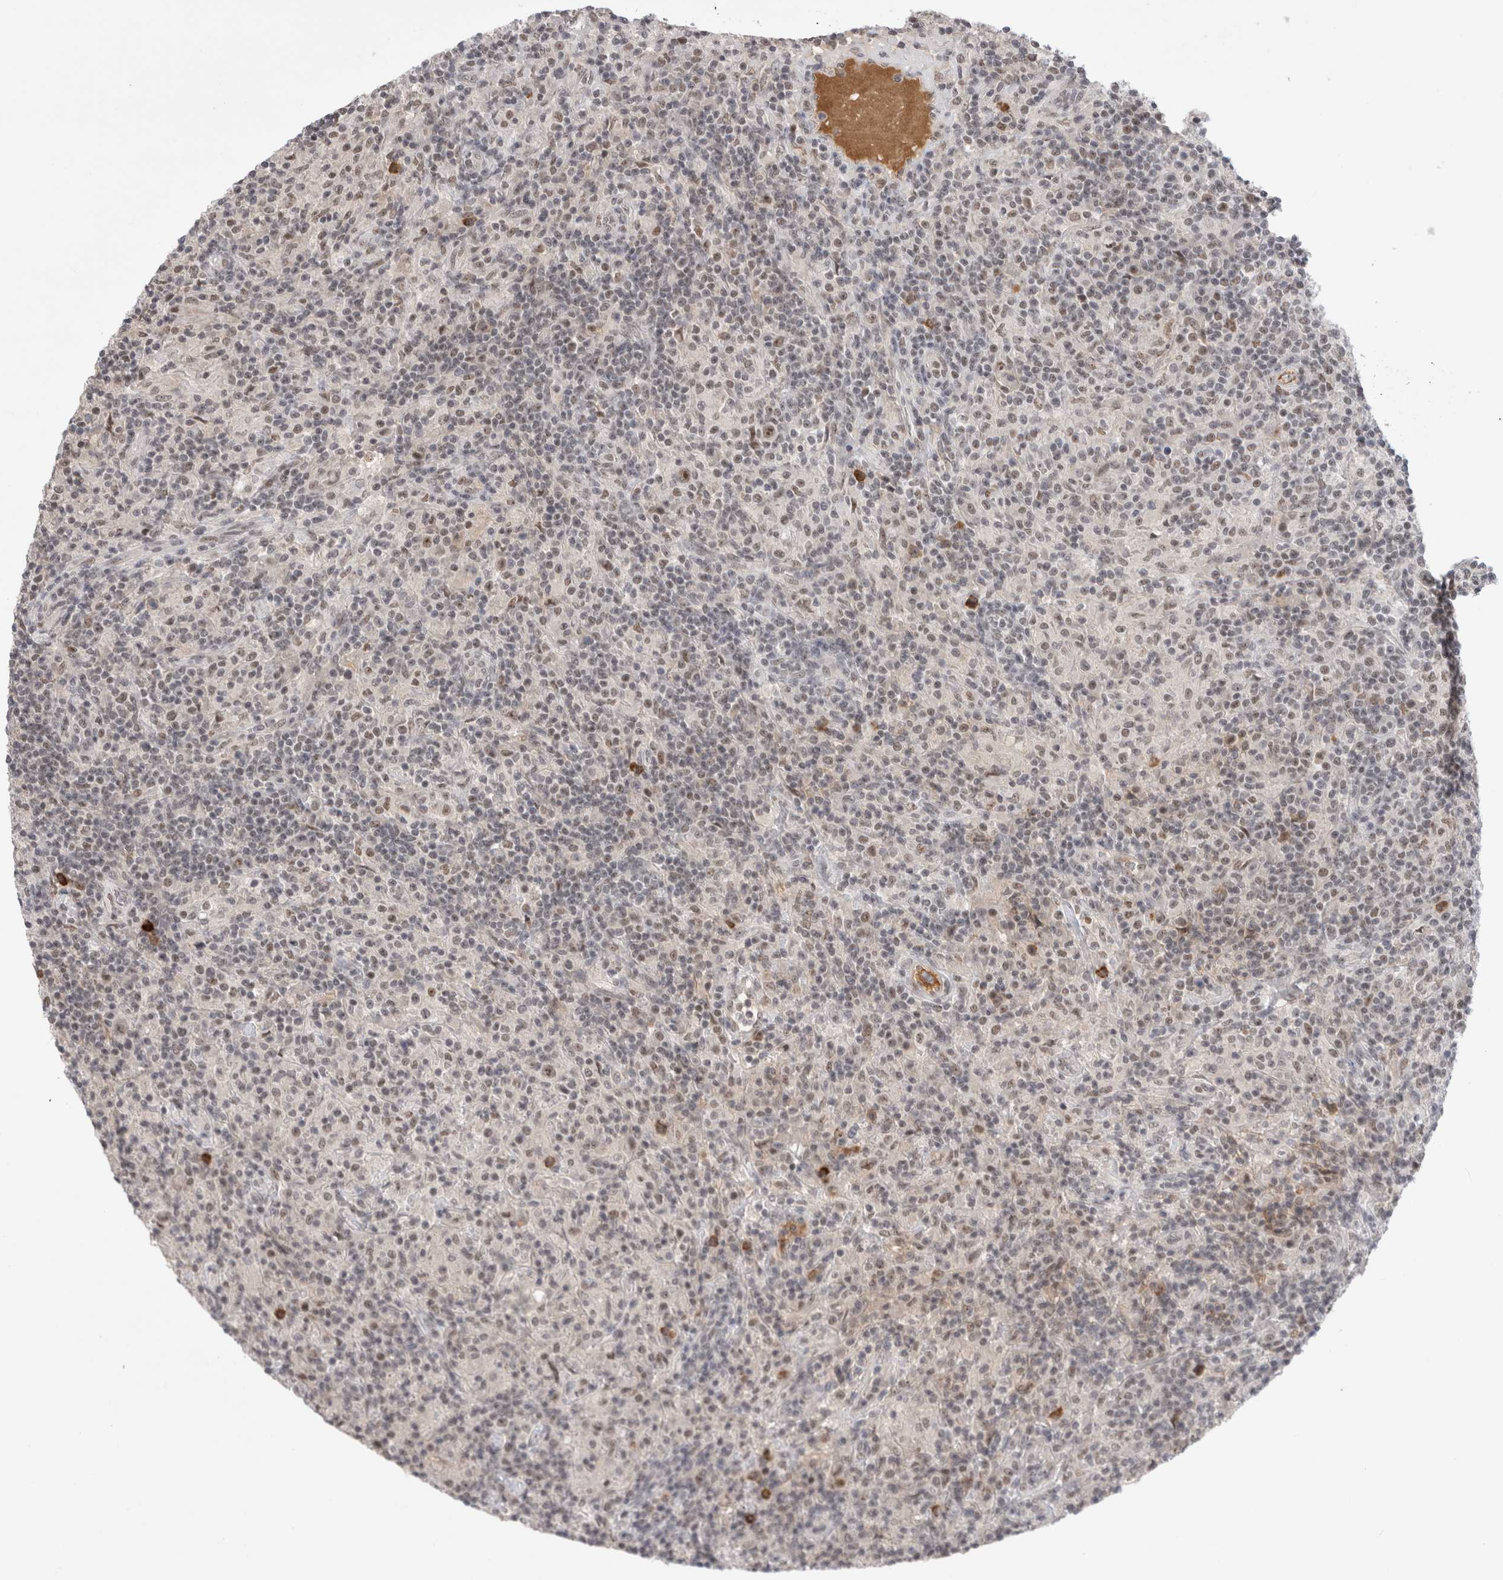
{"staining": {"intensity": "weak", "quantity": ">75%", "location": "nuclear"}, "tissue": "lymphoma", "cell_type": "Tumor cells", "image_type": "cancer", "snomed": [{"axis": "morphology", "description": "Hodgkin's disease, NOS"}, {"axis": "topography", "description": "Lymph node"}], "caption": "Immunohistochemistry (IHC) histopathology image of human lymphoma stained for a protein (brown), which shows low levels of weak nuclear staining in approximately >75% of tumor cells.", "gene": "ZNF24", "patient": {"sex": "male", "age": 70}}